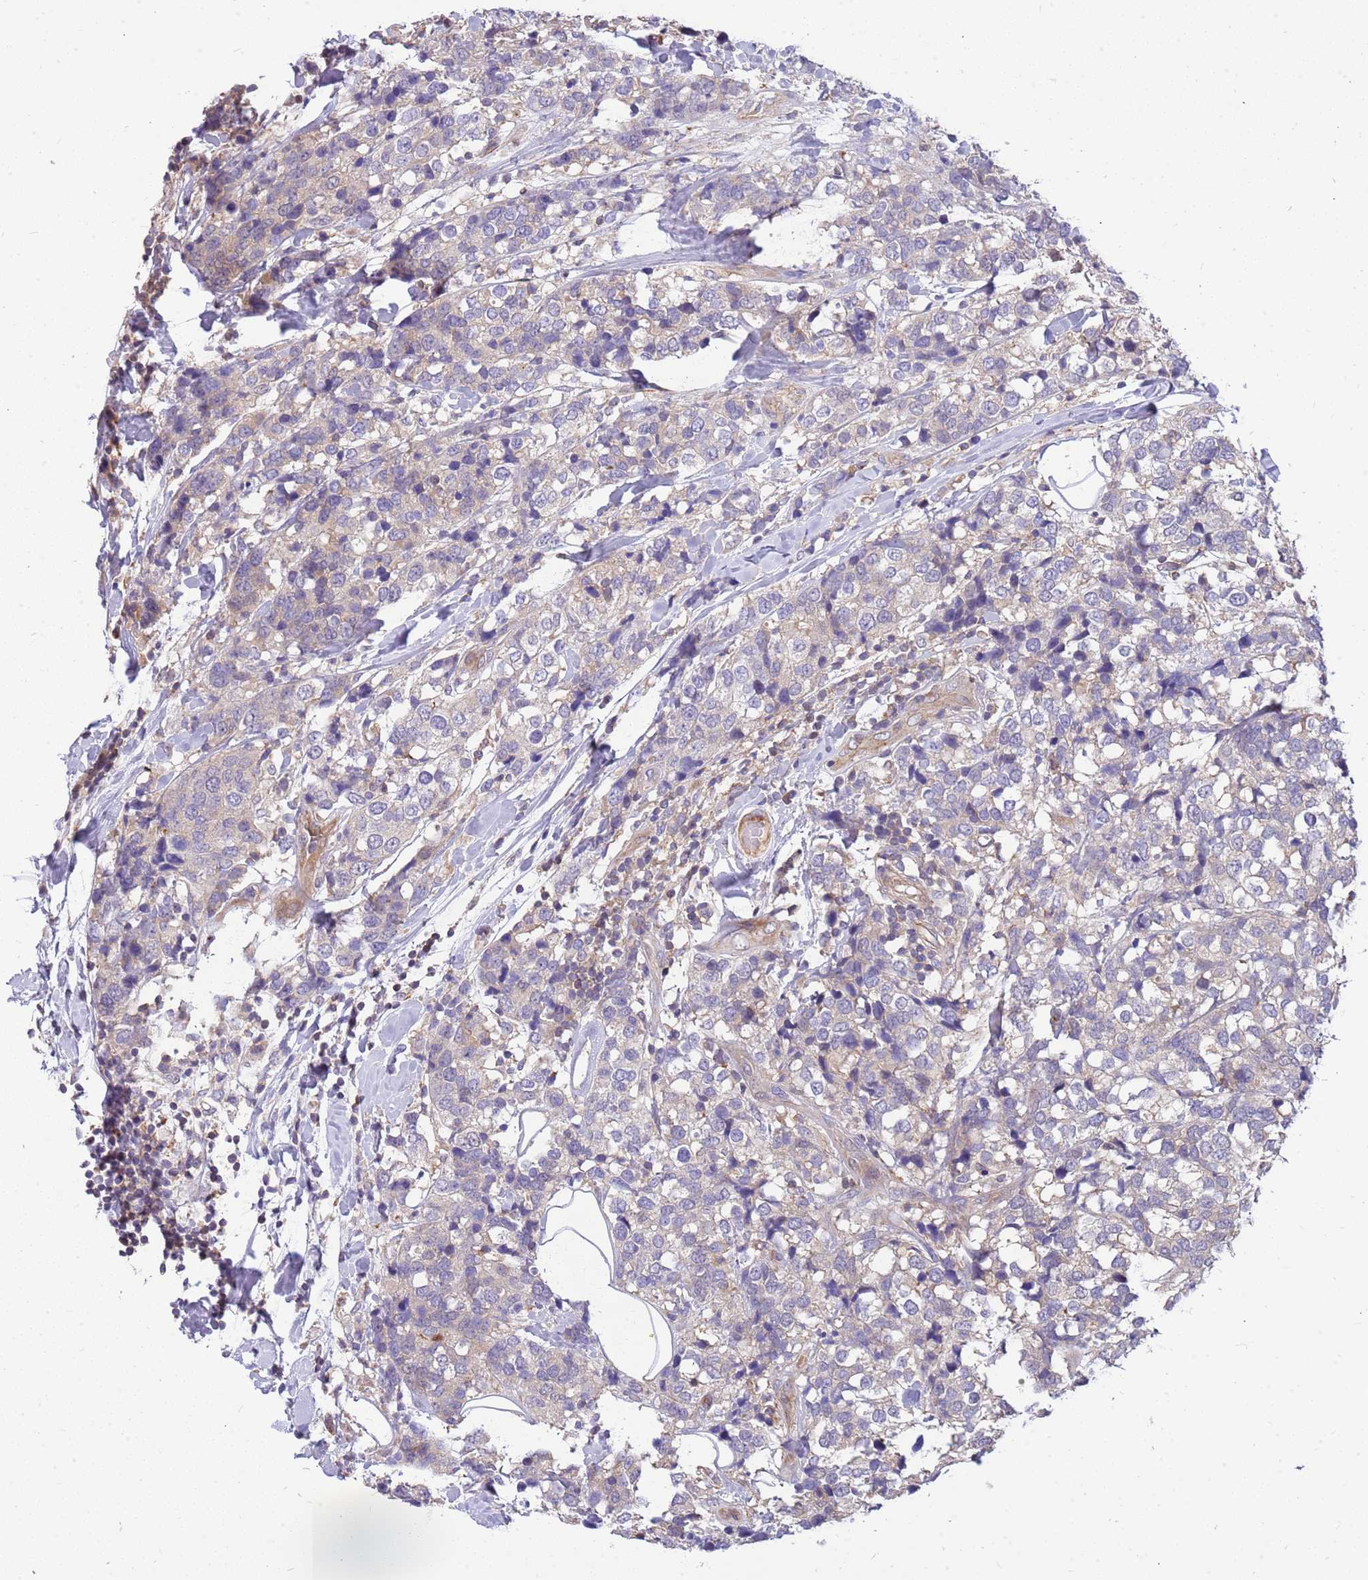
{"staining": {"intensity": "weak", "quantity": "<25%", "location": "cytoplasmic/membranous"}, "tissue": "breast cancer", "cell_type": "Tumor cells", "image_type": "cancer", "snomed": [{"axis": "morphology", "description": "Lobular carcinoma"}, {"axis": "topography", "description": "Breast"}], "caption": "DAB immunohistochemical staining of human lobular carcinoma (breast) displays no significant positivity in tumor cells.", "gene": "MVD", "patient": {"sex": "female", "age": 59}}